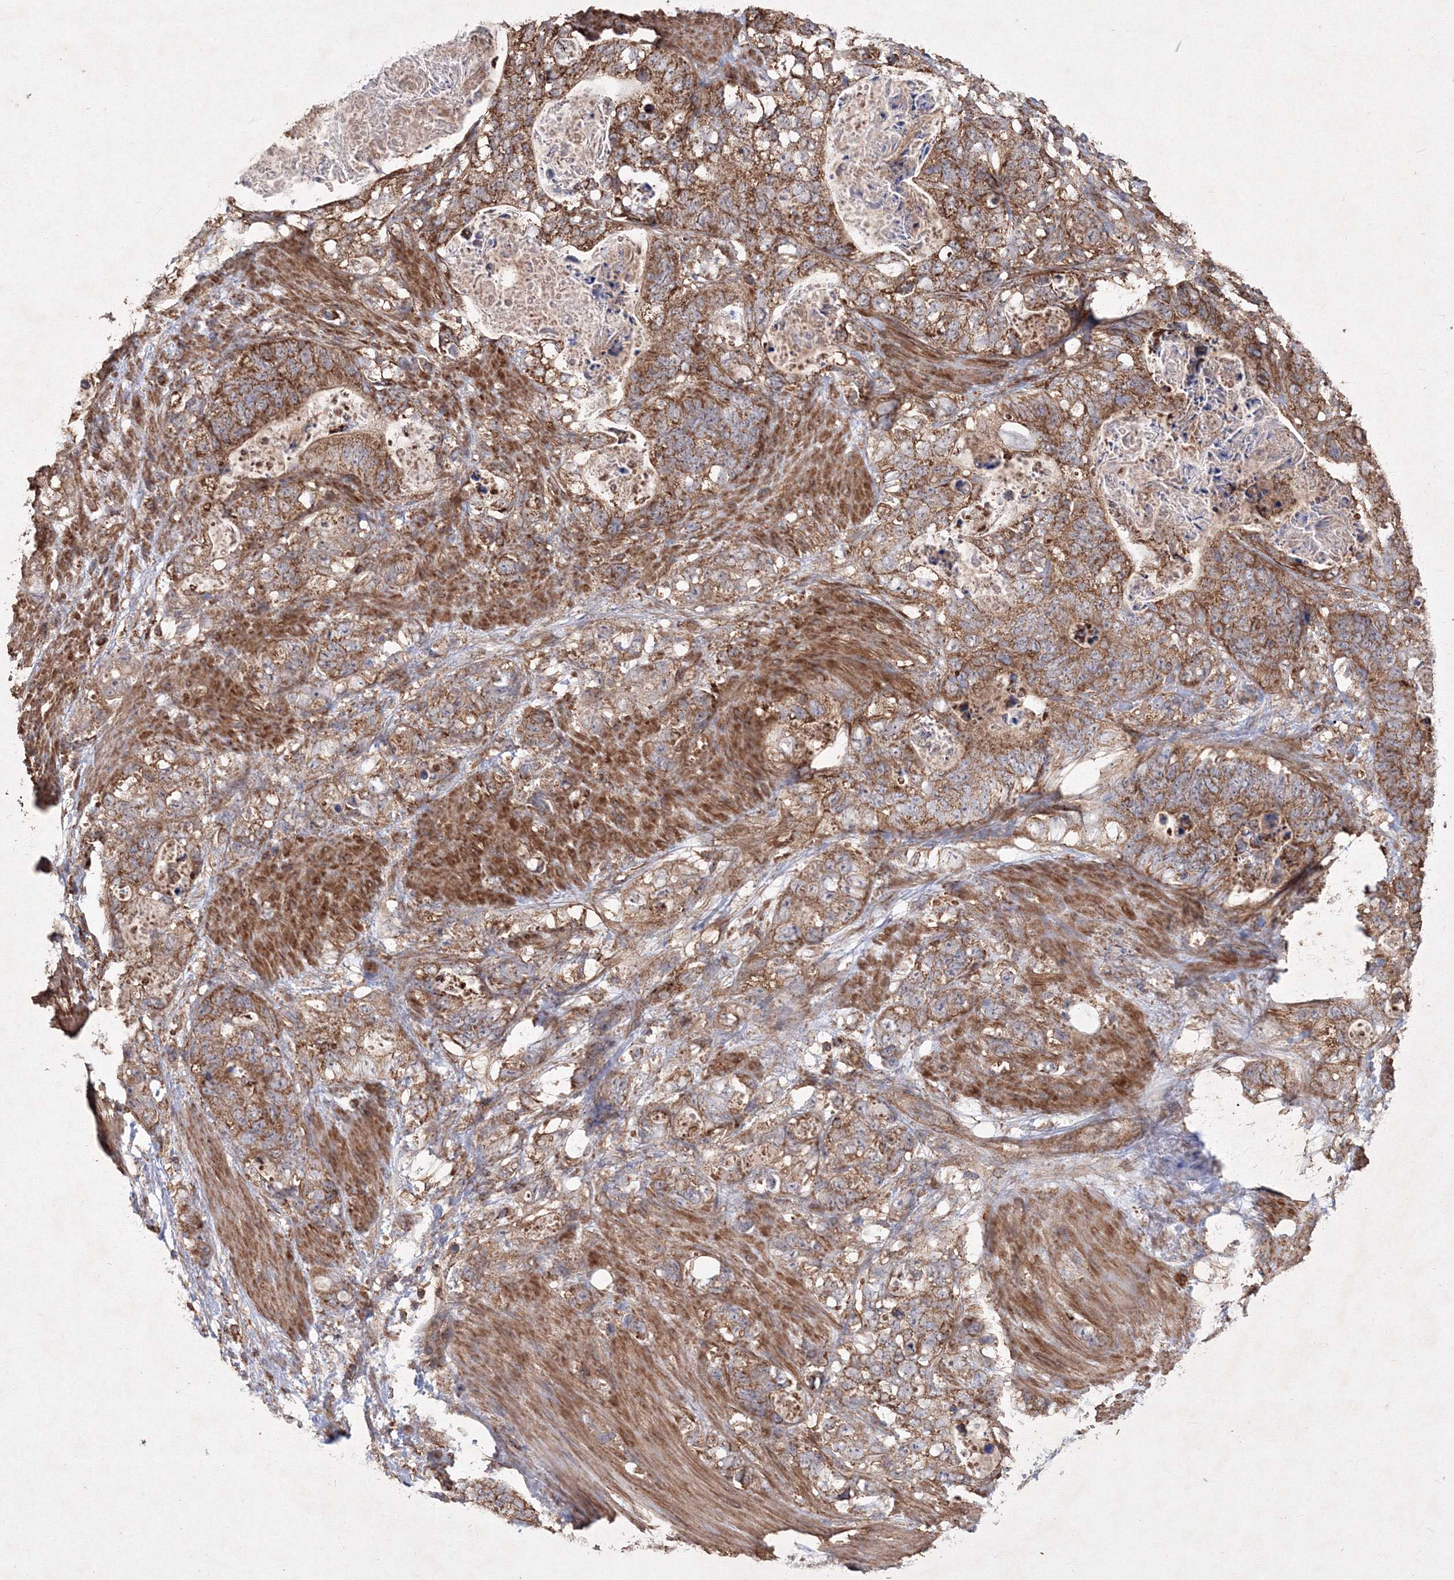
{"staining": {"intensity": "moderate", "quantity": ">75%", "location": "cytoplasmic/membranous"}, "tissue": "stomach cancer", "cell_type": "Tumor cells", "image_type": "cancer", "snomed": [{"axis": "morphology", "description": "Normal tissue, NOS"}, {"axis": "morphology", "description": "Adenocarcinoma, NOS"}, {"axis": "topography", "description": "Stomach"}], "caption": "Human stomach cancer (adenocarcinoma) stained with a protein marker displays moderate staining in tumor cells.", "gene": "TMEM139", "patient": {"sex": "female", "age": 89}}